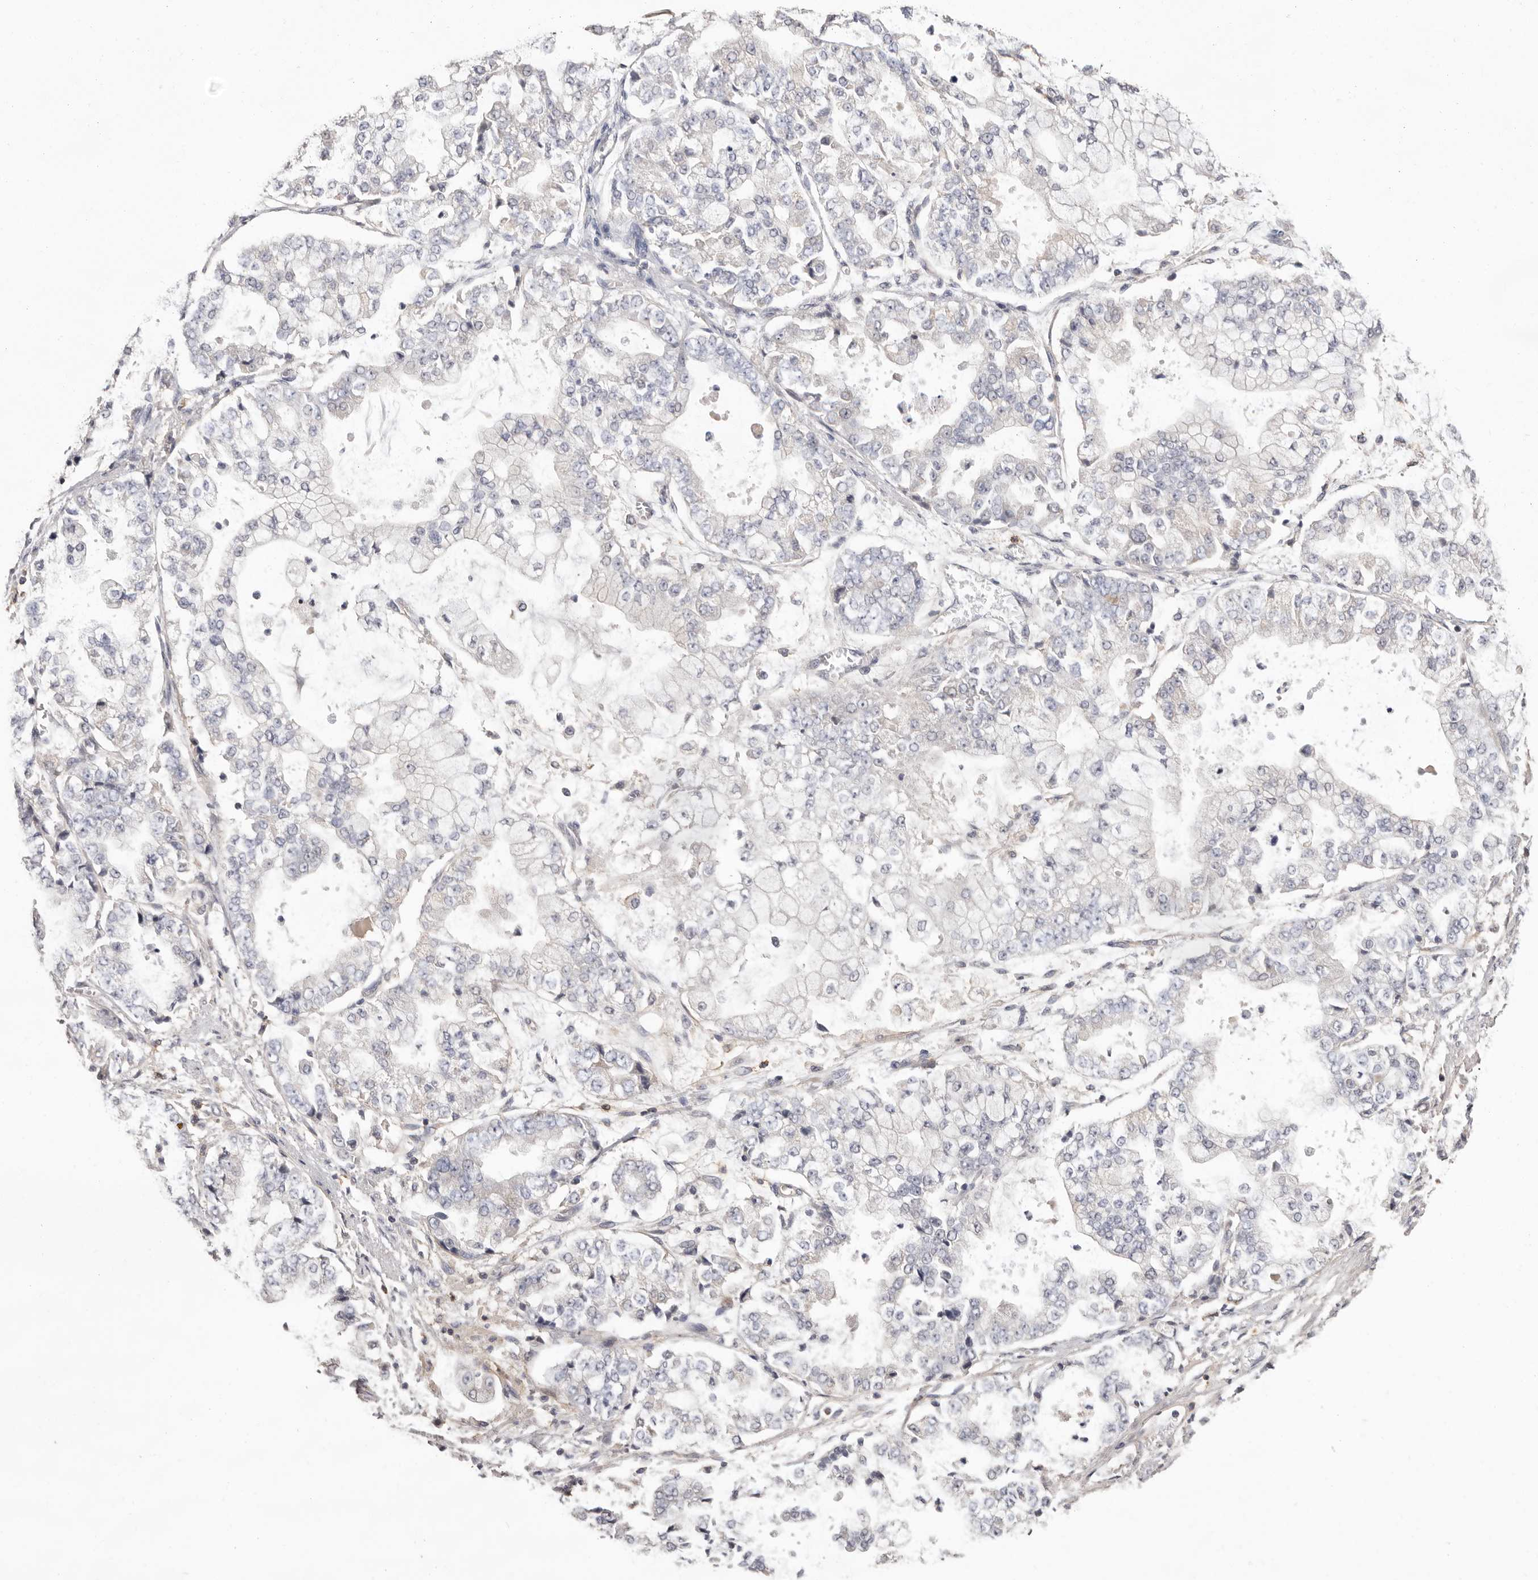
{"staining": {"intensity": "negative", "quantity": "none", "location": "none"}, "tissue": "stomach cancer", "cell_type": "Tumor cells", "image_type": "cancer", "snomed": [{"axis": "morphology", "description": "Adenocarcinoma, NOS"}, {"axis": "topography", "description": "Stomach"}], "caption": "A histopathology image of adenocarcinoma (stomach) stained for a protein exhibits no brown staining in tumor cells.", "gene": "MMACHC", "patient": {"sex": "male", "age": 76}}